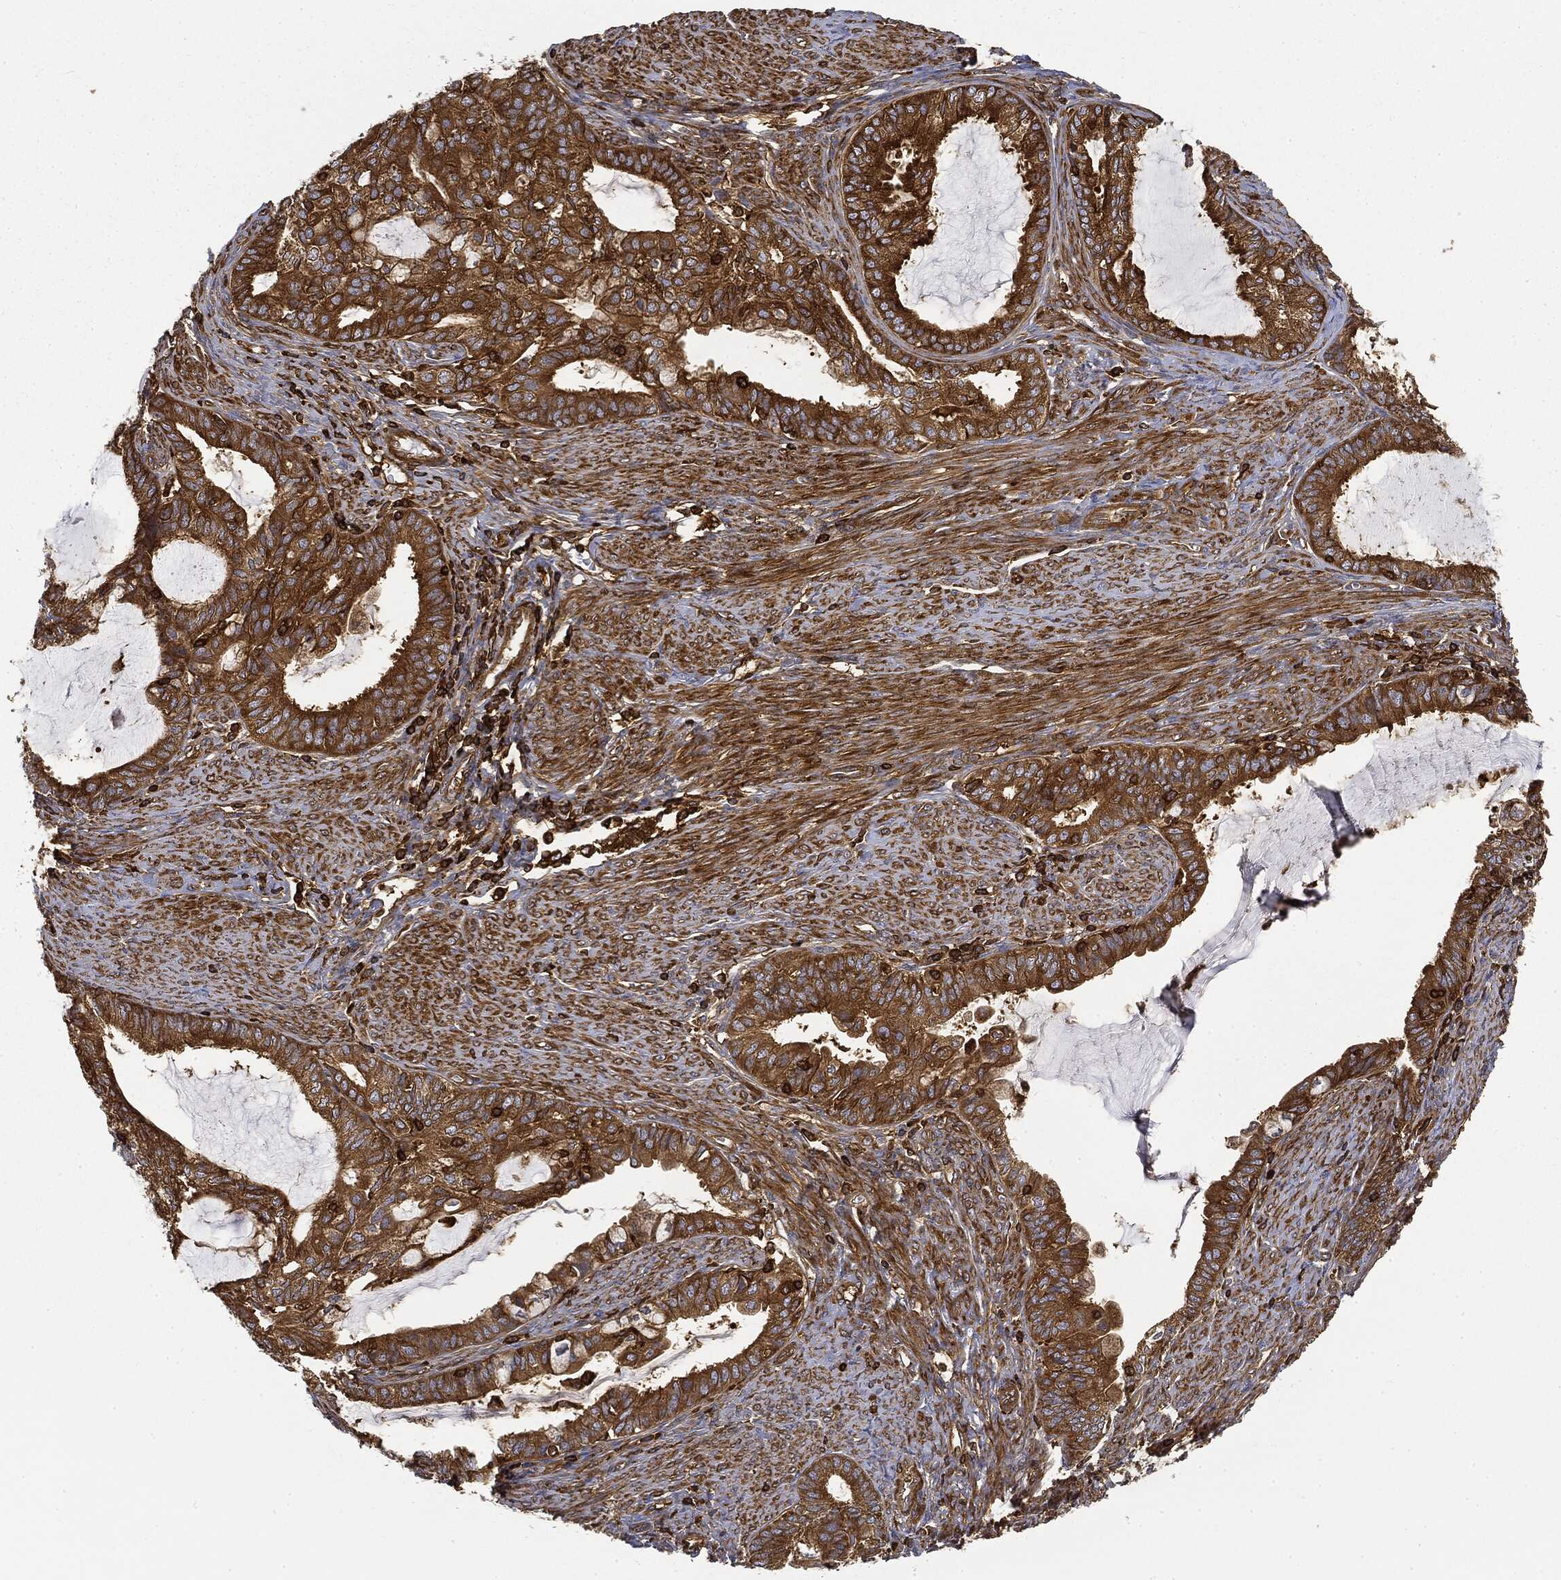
{"staining": {"intensity": "strong", "quantity": "25%-75%", "location": "cytoplasmic/membranous"}, "tissue": "endometrial cancer", "cell_type": "Tumor cells", "image_type": "cancer", "snomed": [{"axis": "morphology", "description": "Adenocarcinoma, NOS"}, {"axis": "topography", "description": "Endometrium"}], "caption": "Approximately 25%-75% of tumor cells in endometrial adenocarcinoma display strong cytoplasmic/membranous protein staining as visualized by brown immunohistochemical staining.", "gene": "WDR1", "patient": {"sex": "female", "age": 86}}